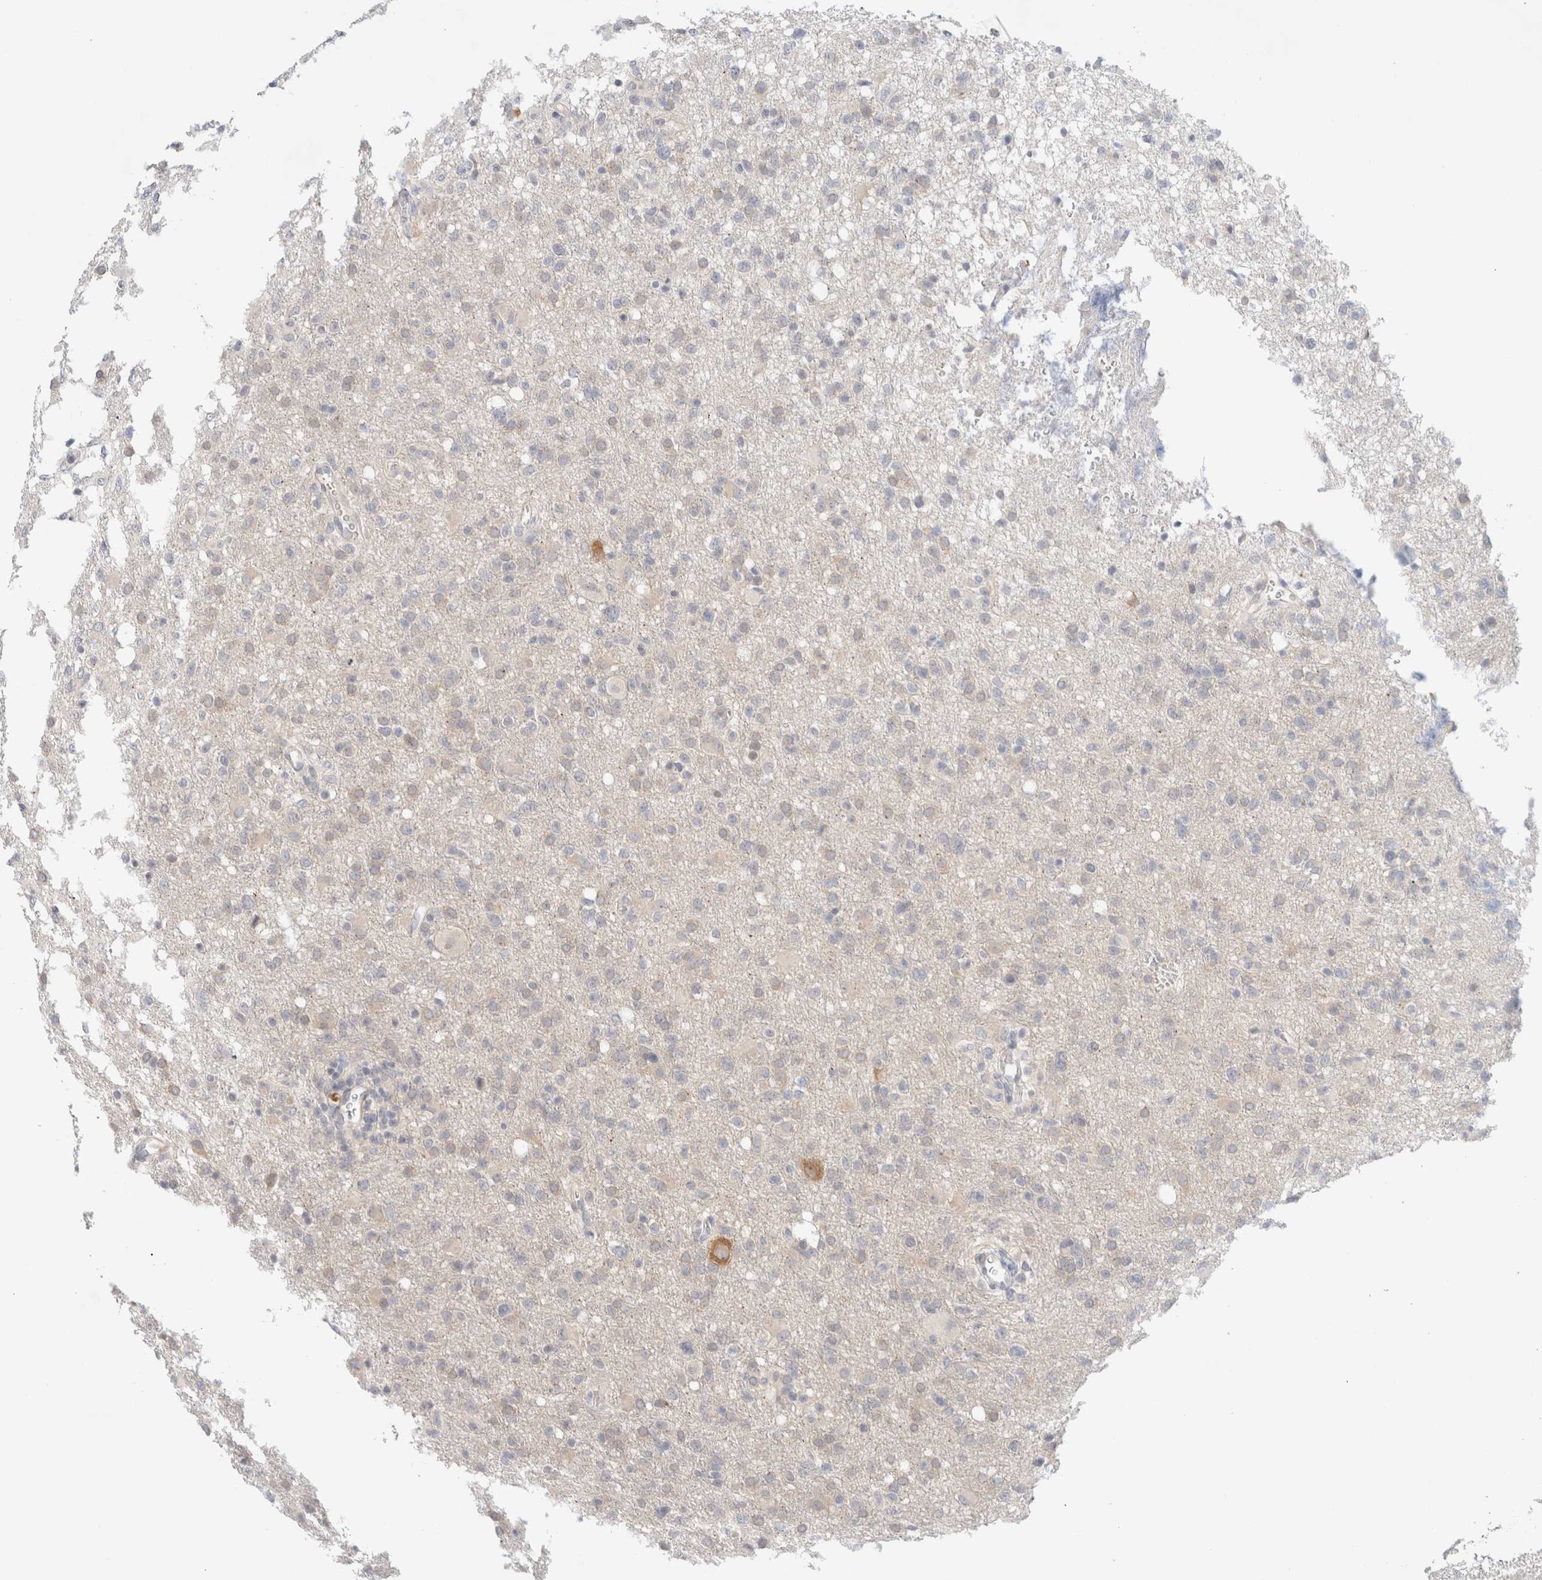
{"staining": {"intensity": "negative", "quantity": "none", "location": "none"}, "tissue": "glioma", "cell_type": "Tumor cells", "image_type": "cancer", "snomed": [{"axis": "morphology", "description": "Glioma, malignant, High grade"}, {"axis": "topography", "description": "Brain"}], "caption": "High power microscopy histopathology image of an immunohistochemistry (IHC) histopathology image of malignant glioma (high-grade), revealing no significant staining in tumor cells.", "gene": "SPRTN", "patient": {"sex": "female", "age": 57}}